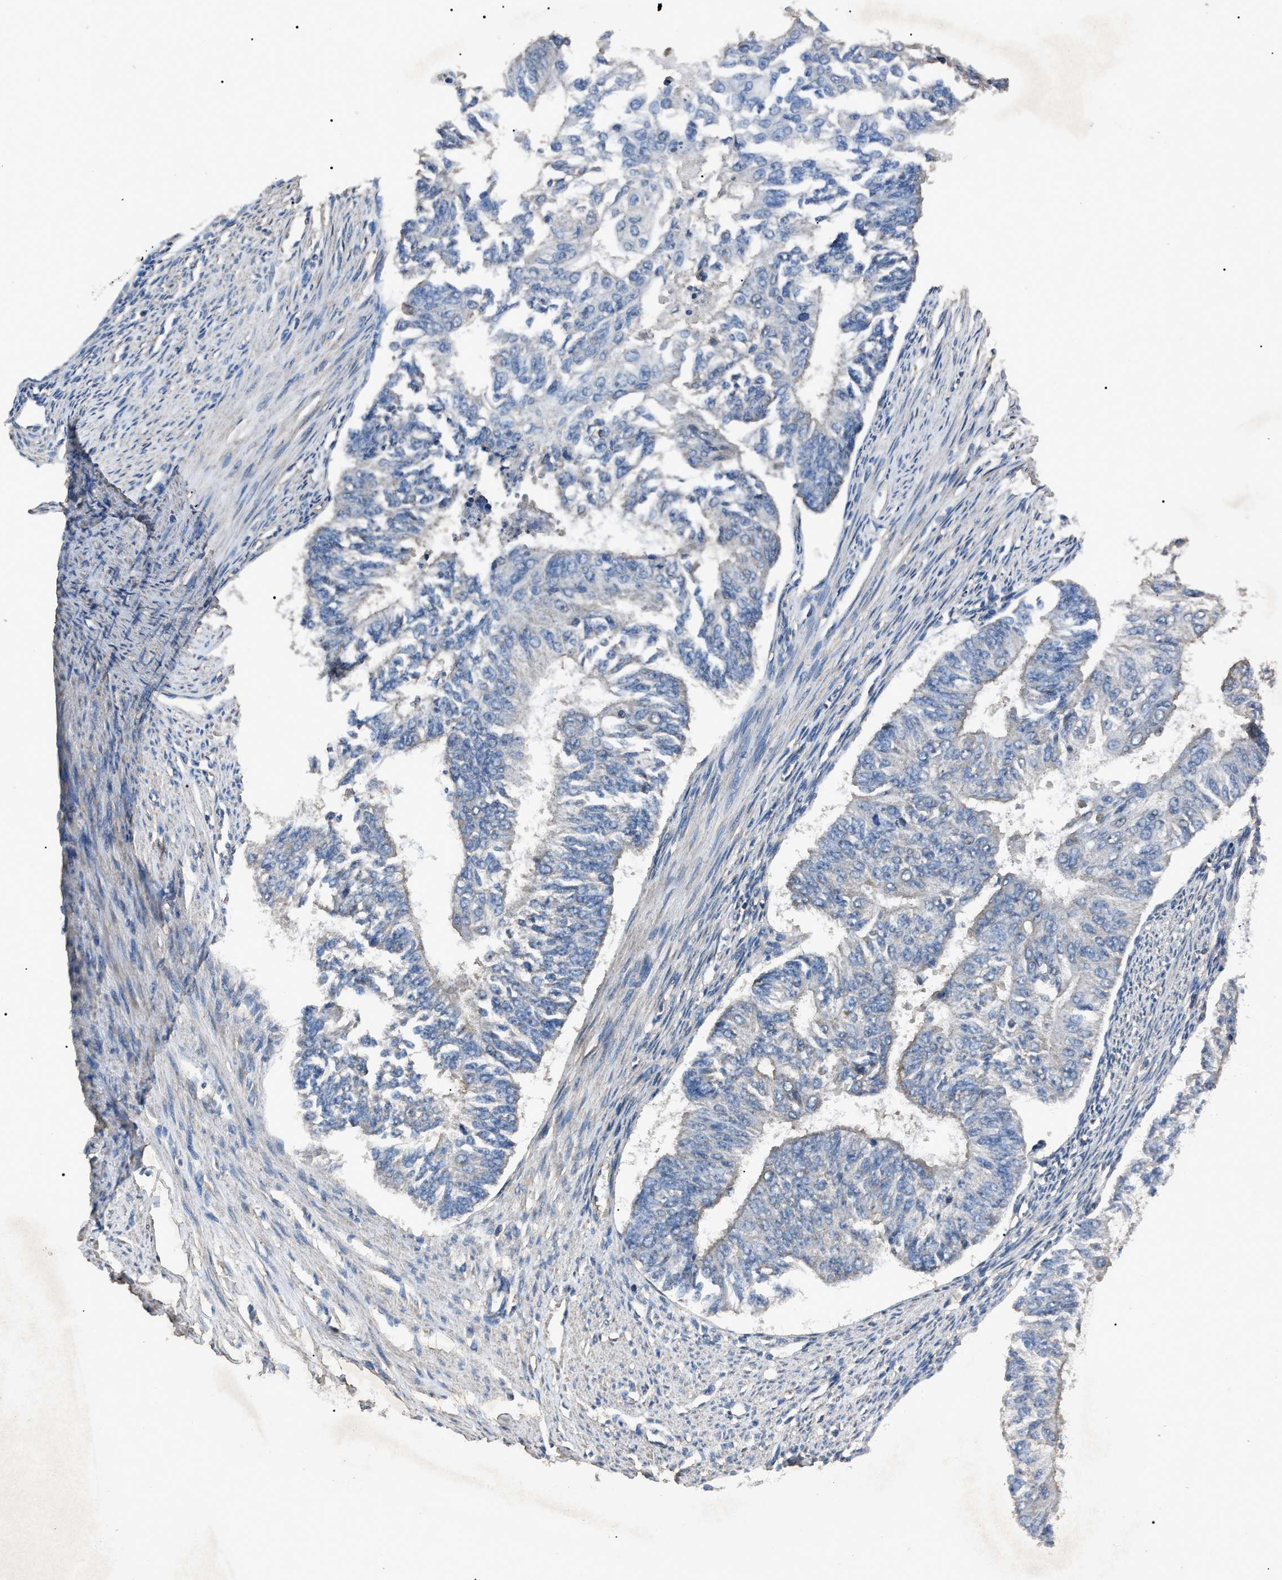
{"staining": {"intensity": "negative", "quantity": "none", "location": "none"}, "tissue": "endometrial cancer", "cell_type": "Tumor cells", "image_type": "cancer", "snomed": [{"axis": "morphology", "description": "Adenocarcinoma, NOS"}, {"axis": "topography", "description": "Endometrium"}], "caption": "This histopathology image is of endometrial adenocarcinoma stained with immunohistochemistry (IHC) to label a protein in brown with the nuclei are counter-stained blue. There is no expression in tumor cells.", "gene": "RNF216", "patient": {"sex": "female", "age": 32}}